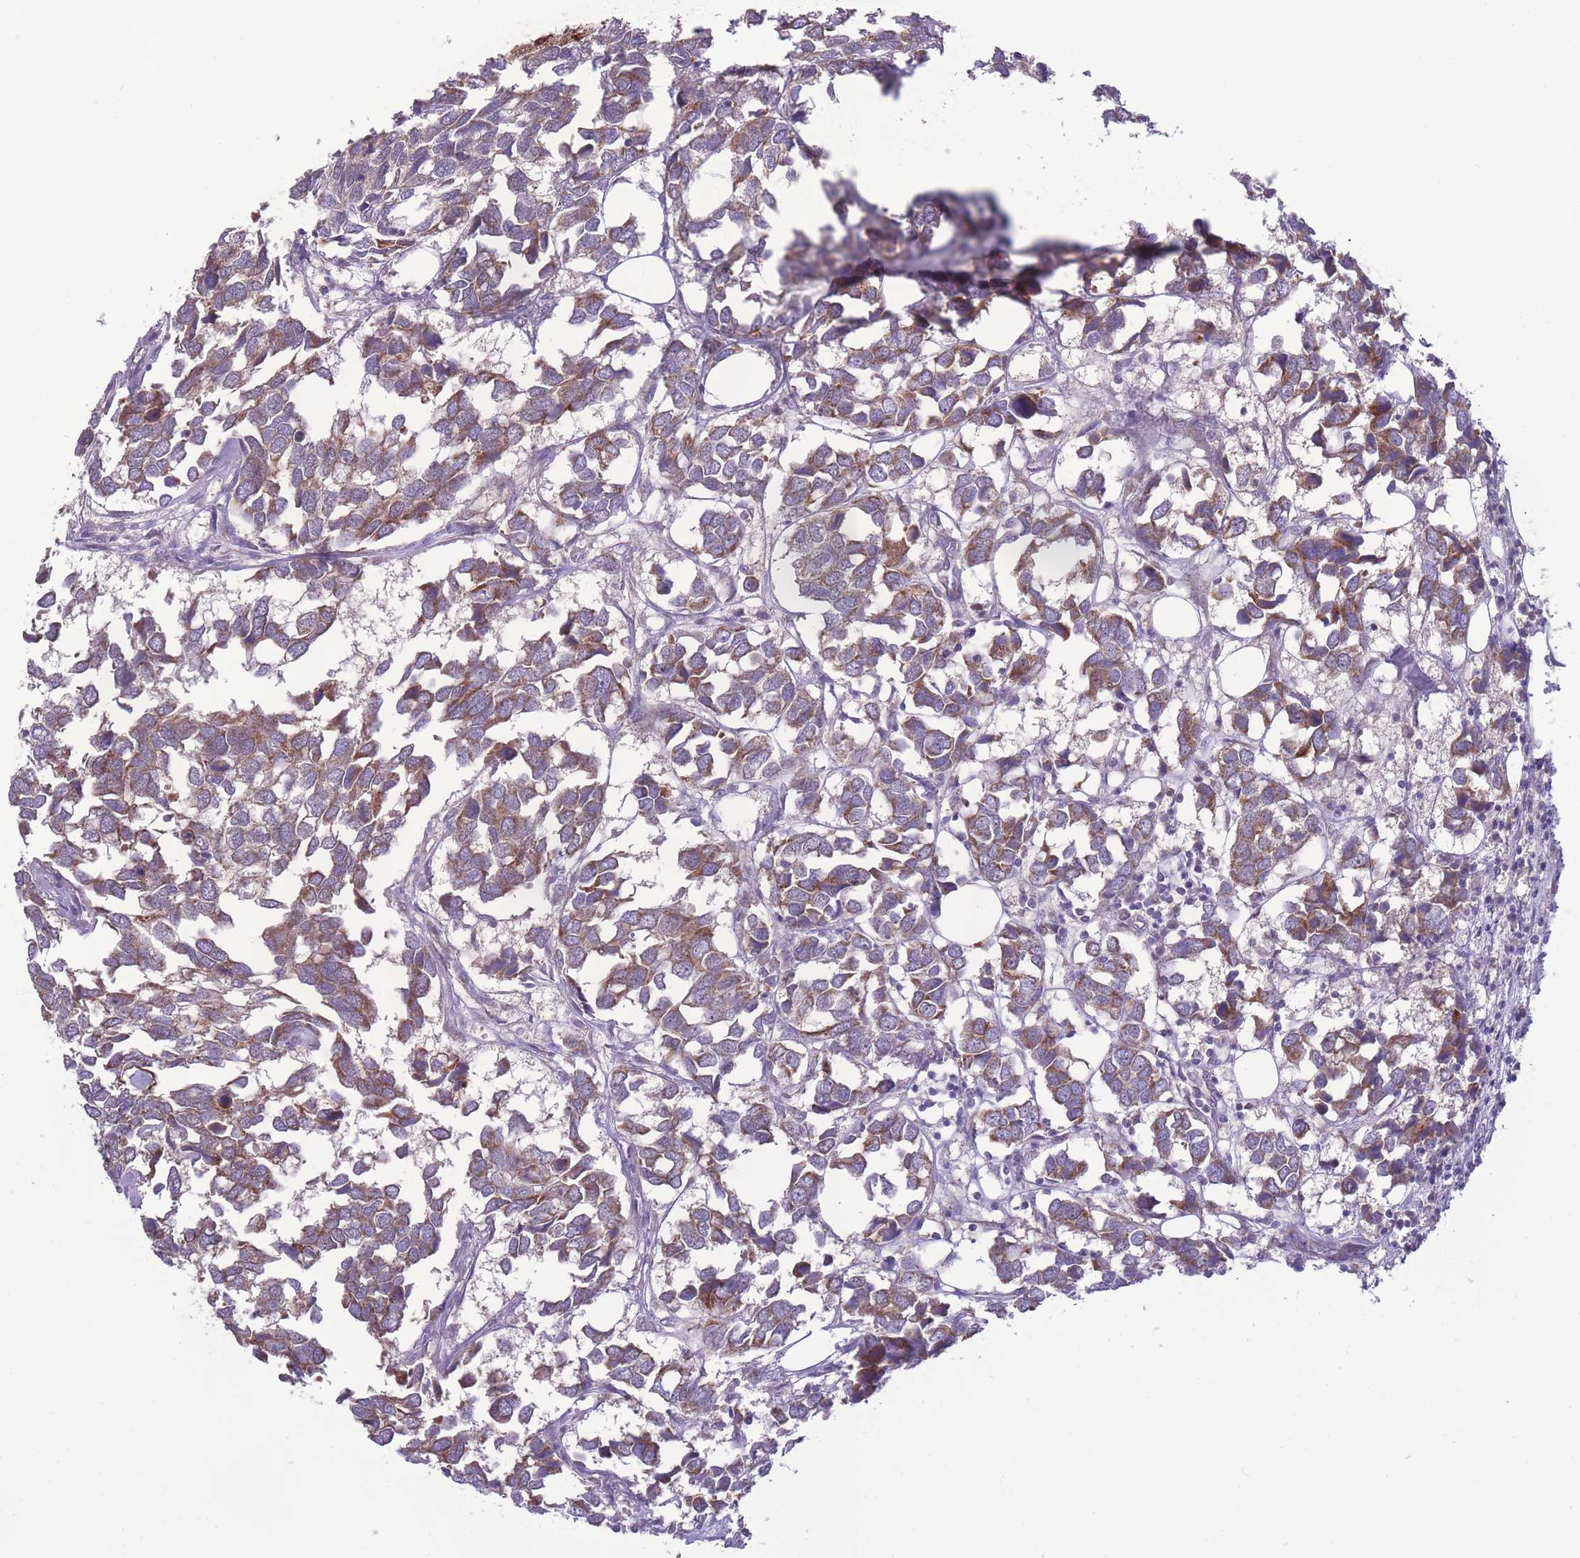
{"staining": {"intensity": "moderate", "quantity": ">75%", "location": "cytoplasmic/membranous"}, "tissue": "breast cancer", "cell_type": "Tumor cells", "image_type": "cancer", "snomed": [{"axis": "morphology", "description": "Duct carcinoma"}, {"axis": "topography", "description": "Breast"}], "caption": "A medium amount of moderate cytoplasmic/membranous positivity is appreciated in about >75% of tumor cells in breast cancer tissue. (Brightfield microscopy of DAB IHC at high magnification).", "gene": "MCIDAS", "patient": {"sex": "female", "age": 83}}